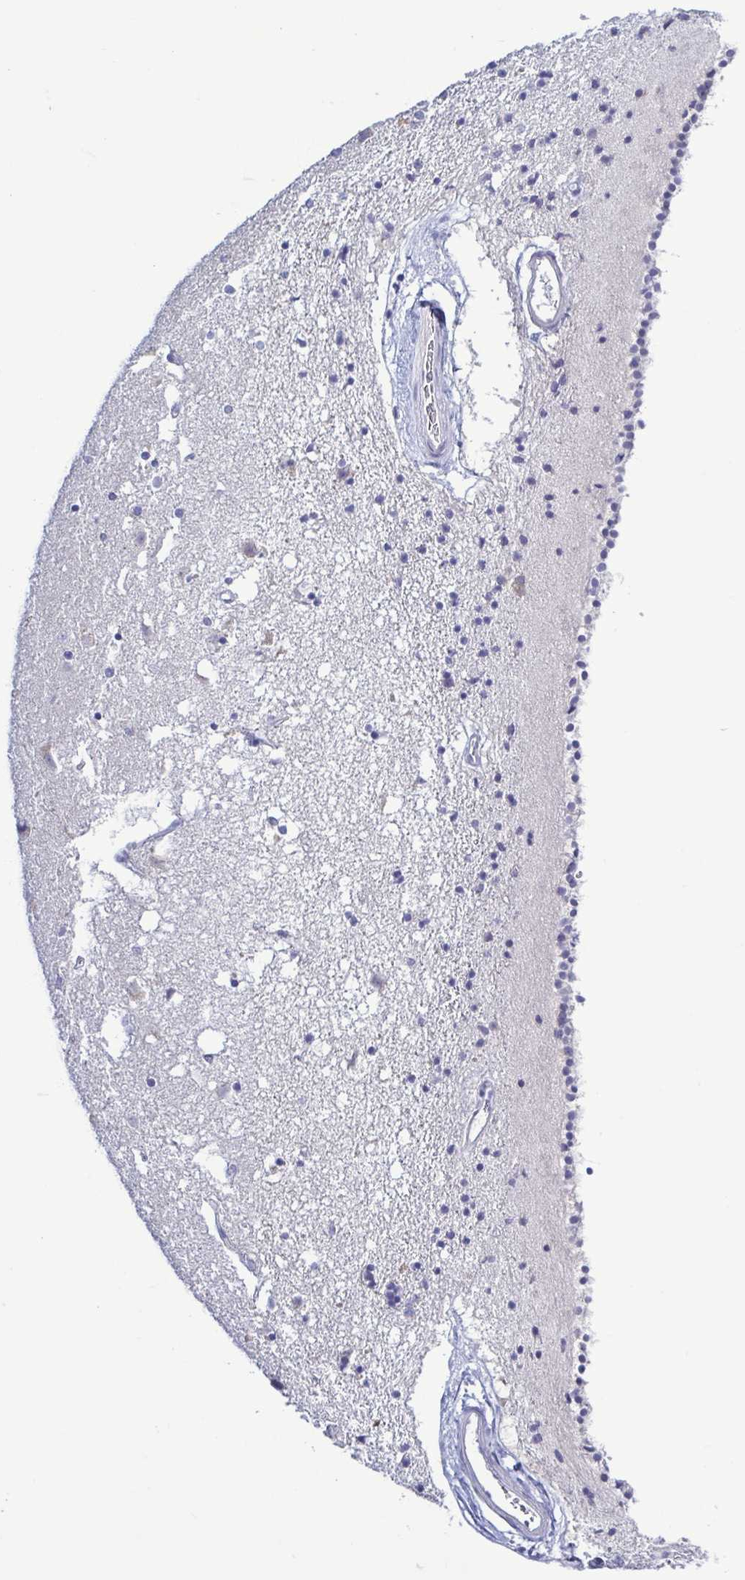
{"staining": {"intensity": "negative", "quantity": "none", "location": "none"}, "tissue": "caudate", "cell_type": "Glial cells", "image_type": "normal", "snomed": [{"axis": "morphology", "description": "Normal tissue, NOS"}, {"axis": "topography", "description": "Lateral ventricle wall"}], "caption": "Immunohistochemical staining of benign caudate demonstrates no significant staining in glial cells. The staining is performed using DAB (3,3'-diaminobenzidine) brown chromogen with nuclei counter-stained in using hematoxylin.", "gene": "TEX12", "patient": {"sex": "female", "age": 71}}